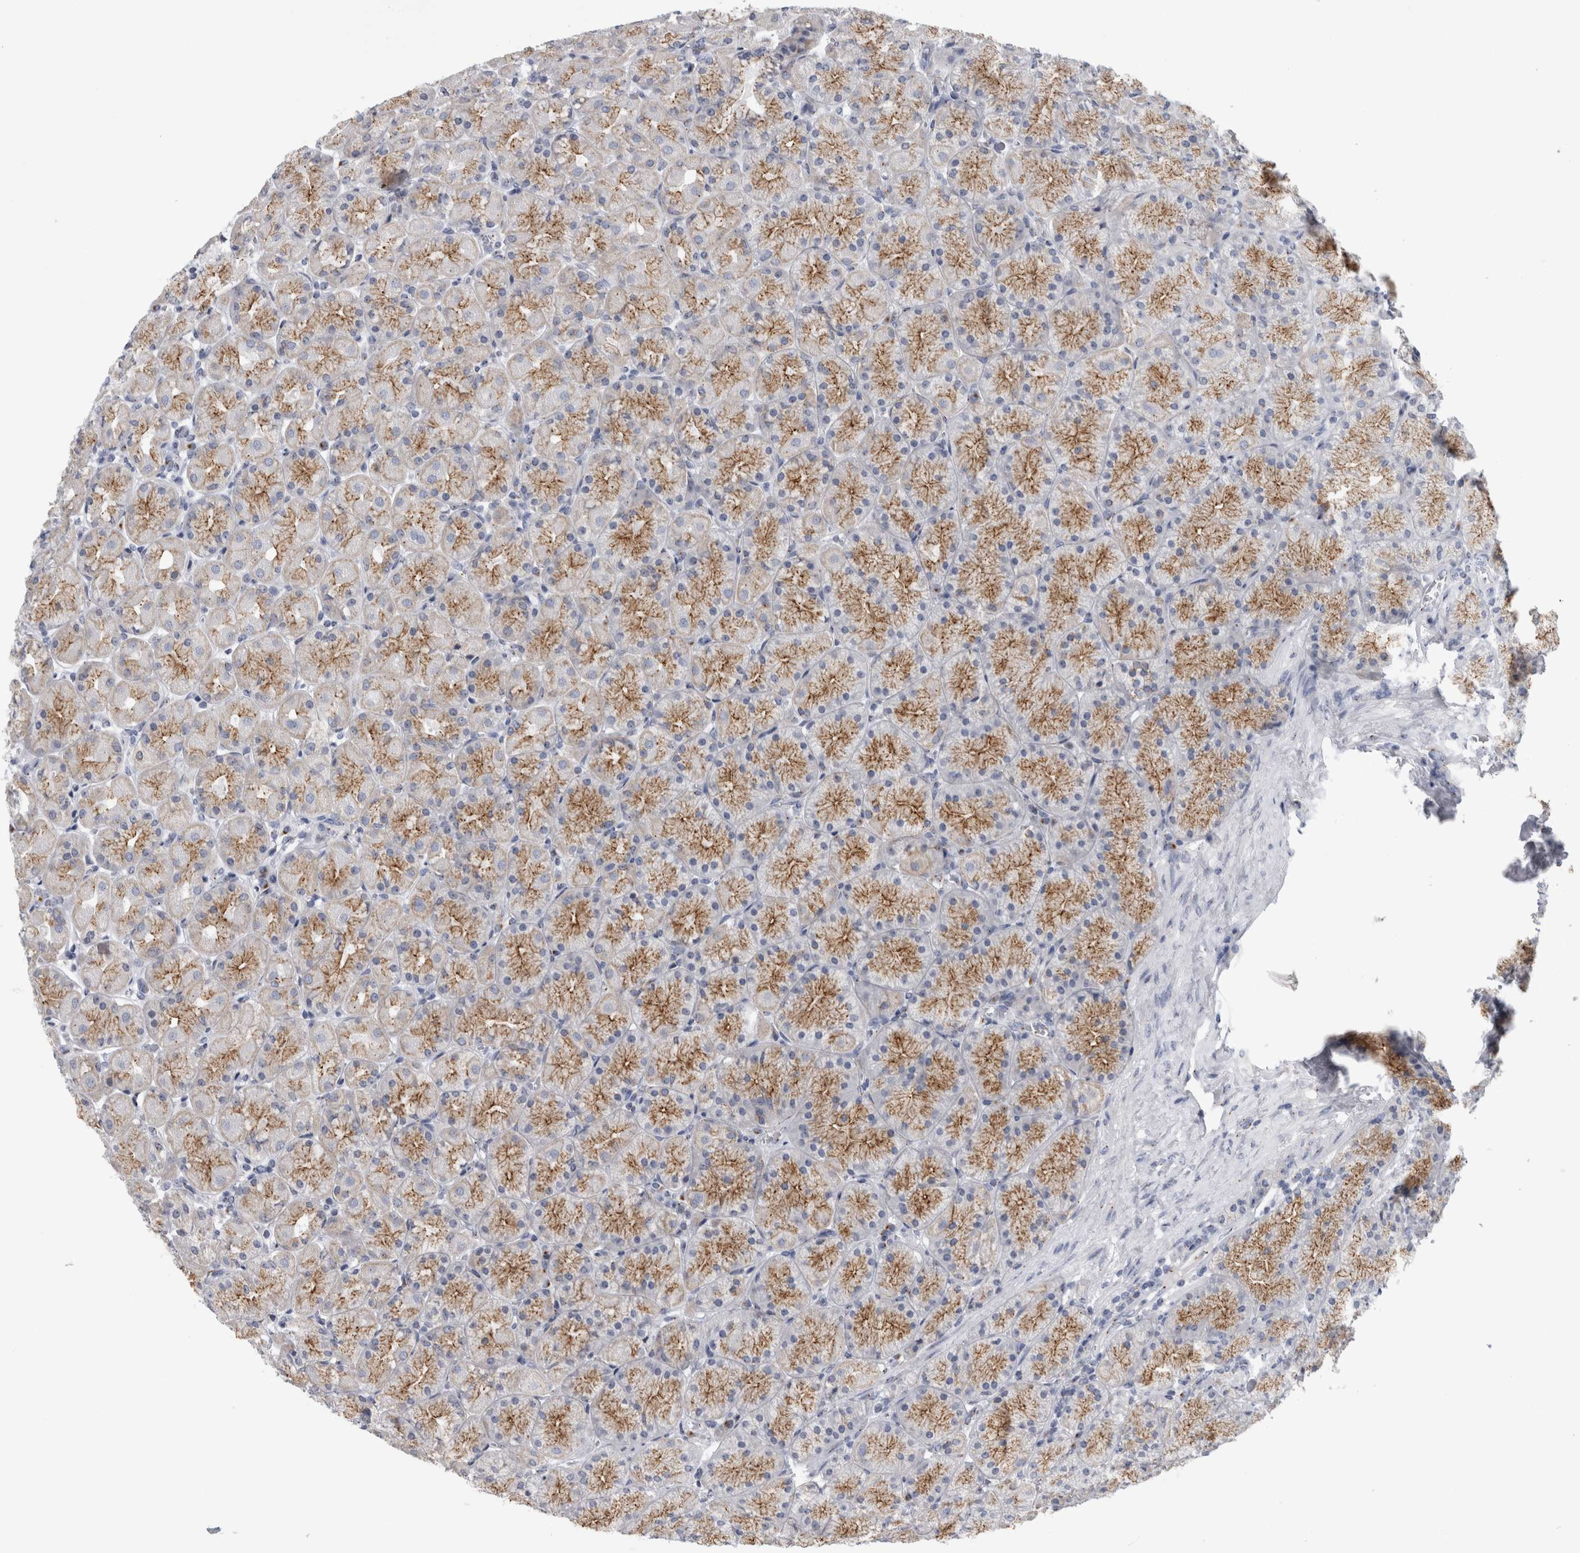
{"staining": {"intensity": "moderate", "quantity": ">75%", "location": "cytoplasmic/membranous"}, "tissue": "stomach", "cell_type": "Glandular cells", "image_type": "normal", "snomed": [{"axis": "morphology", "description": "Normal tissue, NOS"}, {"axis": "topography", "description": "Stomach, upper"}], "caption": "A high-resolution image shows immunohistochemistry (IHC) staining of normal stomach, which displays moderate cytoplasmic/membranous expression in approximately >75% of glandular cells. (DAB IHC with brightfield microscopy, high magnification).", "gene": "AKAP9", "patient": {"sex": "female", "age": 56}}